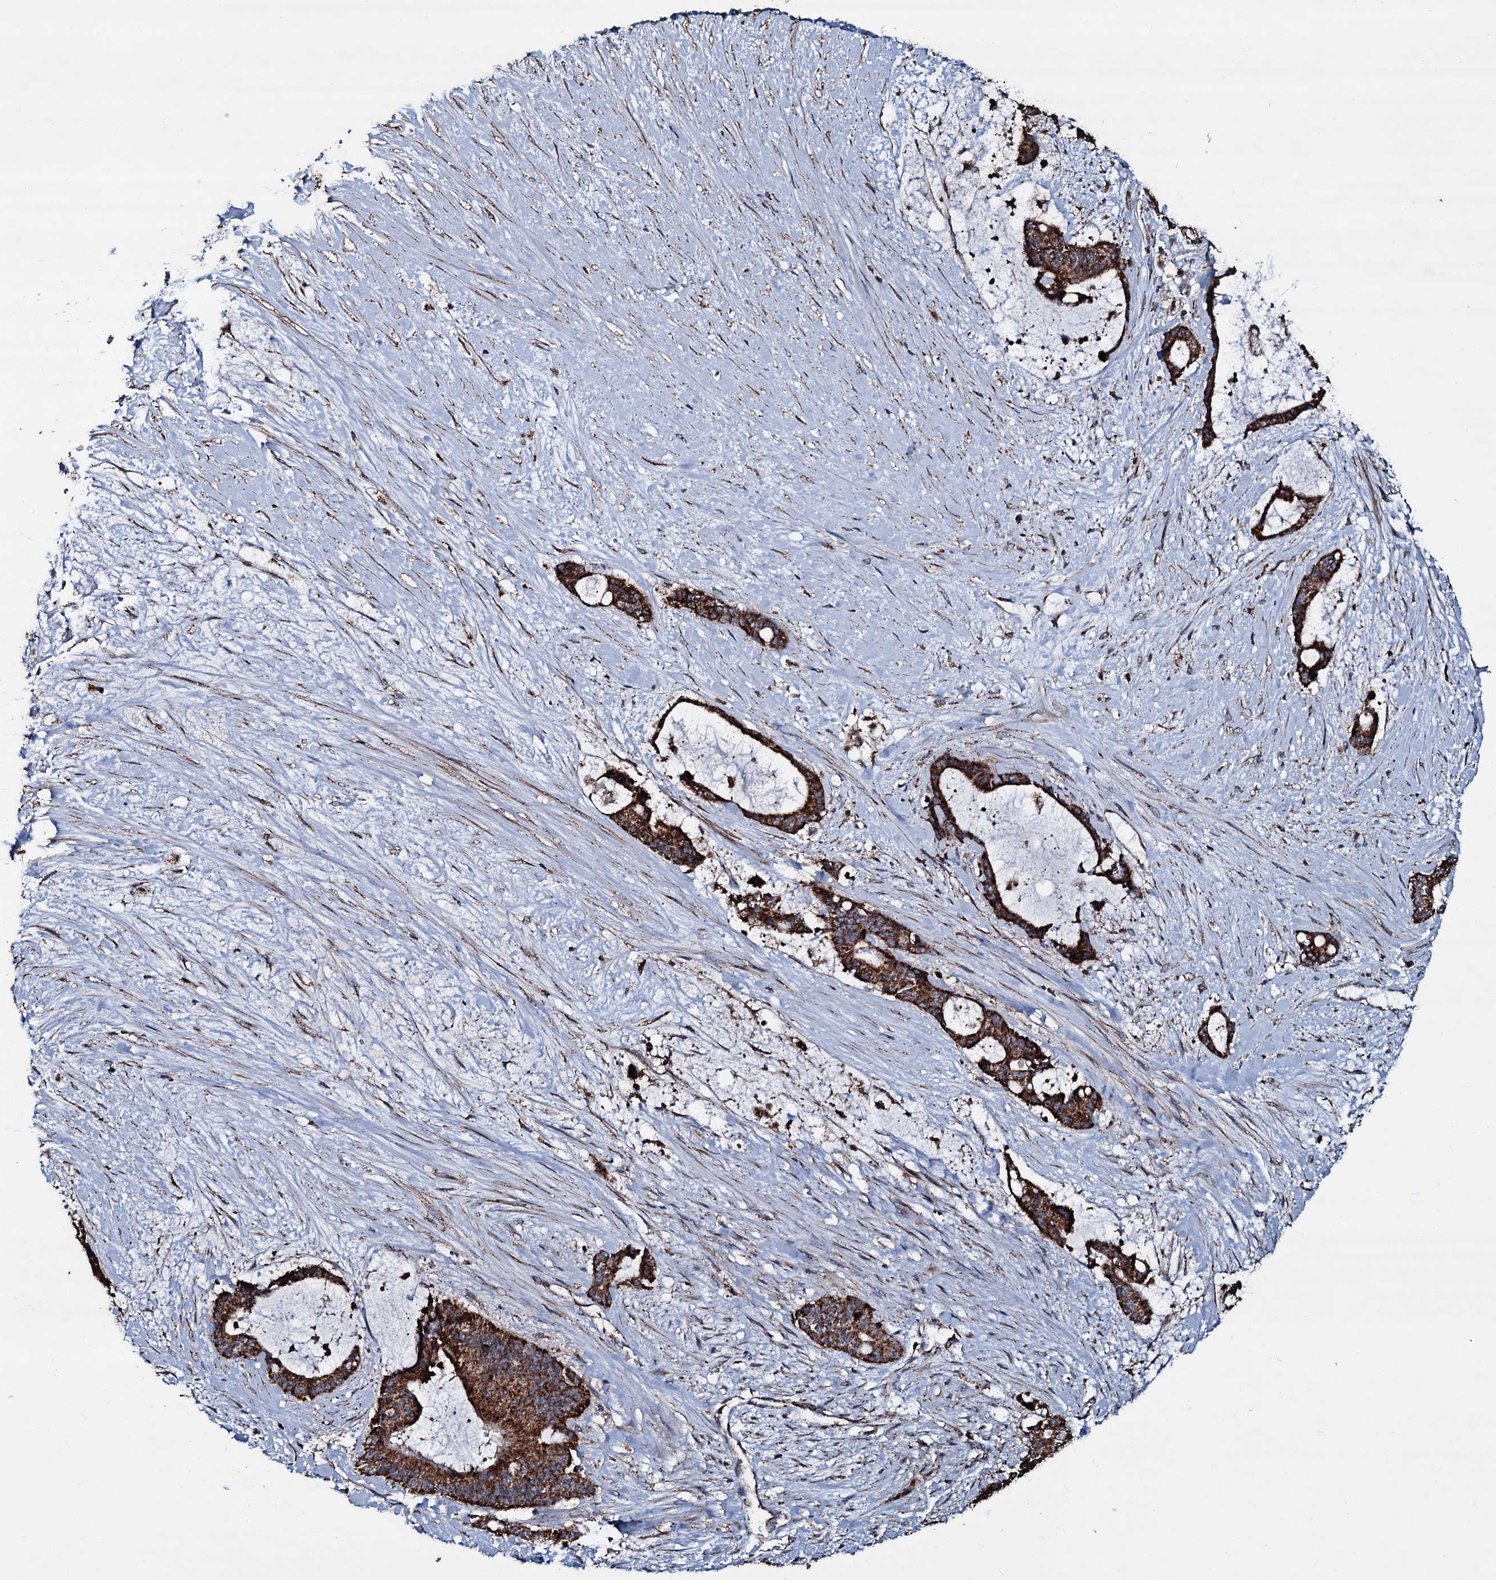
{"staining": {"intensity": "strong", "quantity": ">75%", "location": "cytoplasmic/membranous"}, "tissue": "liver cancer", "cell_type": "Tumor cells", "image_type": "cancer", "snomed": [{"axis": "morphology", "description": "Normal tissue, NOS"}, {"axis": "morphology", "description": "Cholangiocarcinoma"}, {"axis": "topography", "description": "Liver"}, {"axis": "topography", "description": "Peripheral nerve tissue"}], "caption": "Immunohistochemical staining of liver cancer (cholangiocarcinoma) demonstrates strong cytoplasmic/membranous protein staining in approximately >75% of tumor cells.", "gene": "DYNC2I2", "patient": {"sex": "female", "age": 73}}